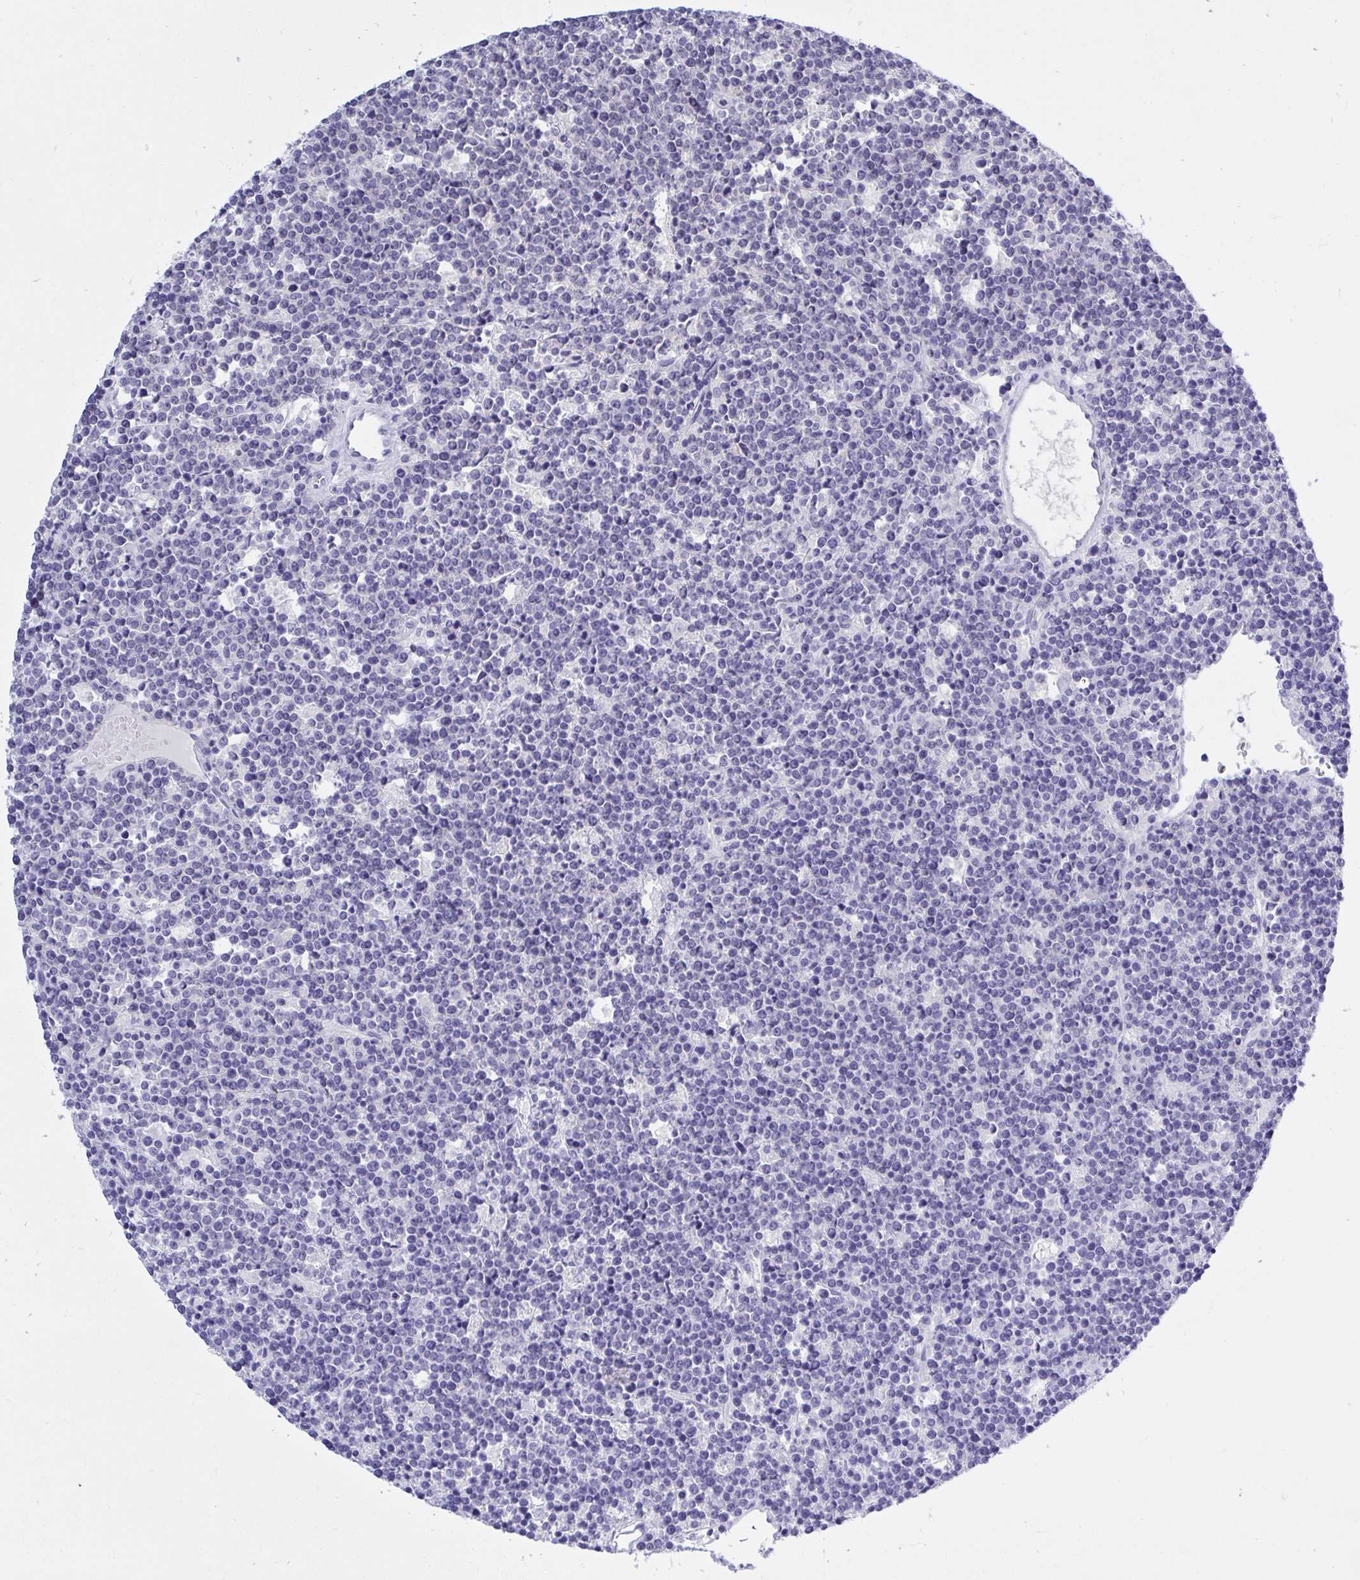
{"staining": {"intensity": "negative", "quantity": "none", "location": "none"}, "tissue": "lymphoma", "cell_type": "Tumor cells", "image_type": "cancer", "snomed": [{"axis": "morphology", "description": "Malignant lymphoma, non-Hodgkin's type, High grade"}, {"axis": "topography", "description": "Ovary"}], "caption": "An image of human high-grade malignant lymphoma, non-Hodgkin's type is negative for staining in tumor cells. (Brightfield microscopy of DAB (3,3'-diaminobenzidine) immunohistochemistry at high magnification).", "gene": "THOP1", "patient": {"sex": "female", "age": 56}}